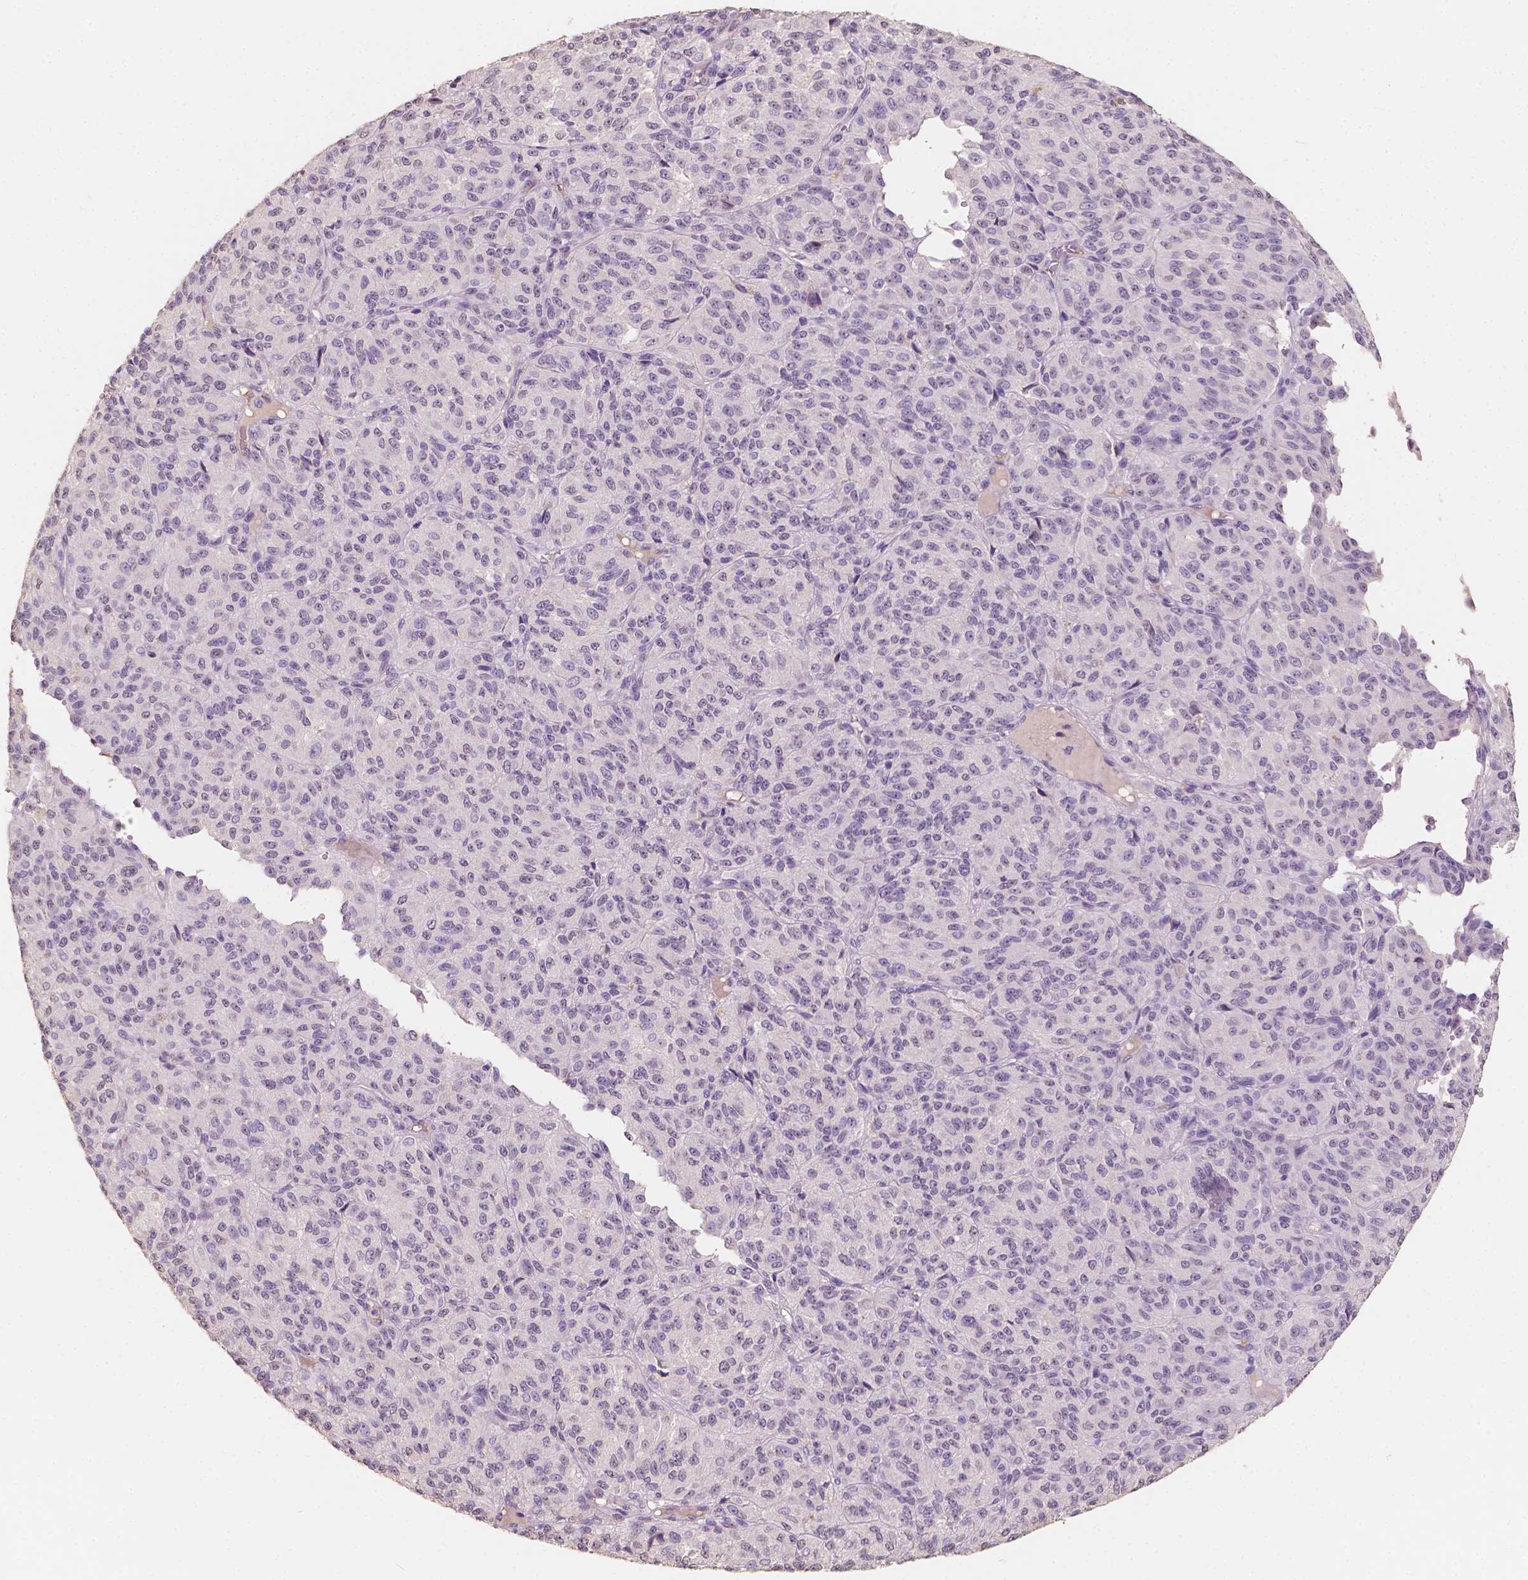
{"staining": {"intensity": "negative", "quantity": "none", "location": "none"}, "tissue": "melanoma", "cell_type": "Tumor cells", "image_type": "cancer", "snomed": [{"axis": "morphology", "description": "Malignant melanoma, Metastatic site"}, {"axis": "topography", "description": "Brain"}], "caption": "Immunohistochemical staining of malignant melanoma (metastatic site) demonstrates no significant positivity in tumor cells.", "gene": "SOX15", "patient": {"sex": "female", "age": 56}}